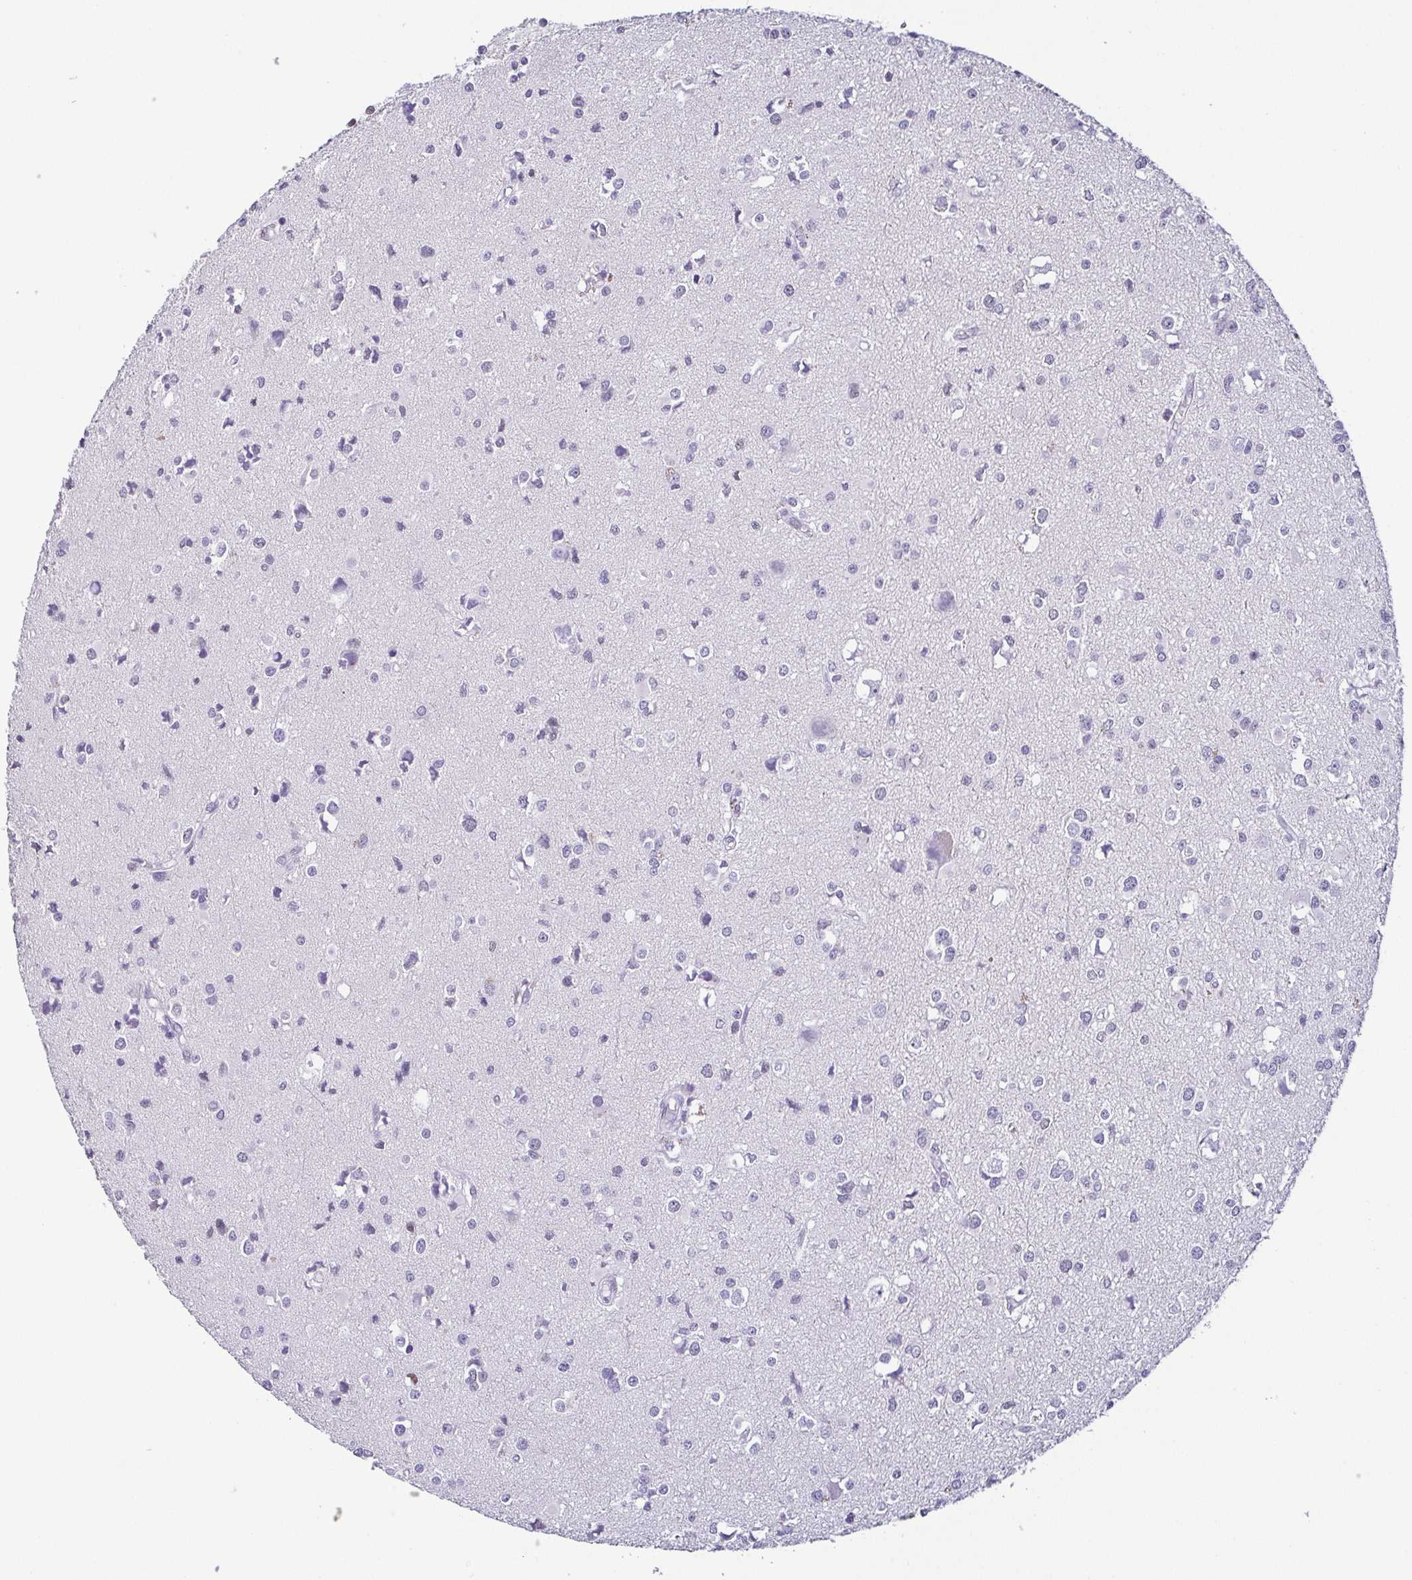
{"staining": {"intensity": "negative", "quantity": "none", "location": "none"}, "tissue": "glioma", "cell_type": "Tumor cells", "image_type": "cancer", "snomed": [{"axis": "morphology", "description": "Glioma, malignant, High grade"}, {"axis": "topography", "description": "Brain"}], "caption": "This is an immunohistochemistry image of human glioma. There is no expression in tumor cells.", "gene": "TCF3", "patient": {"sex": "male", "age": 54}}